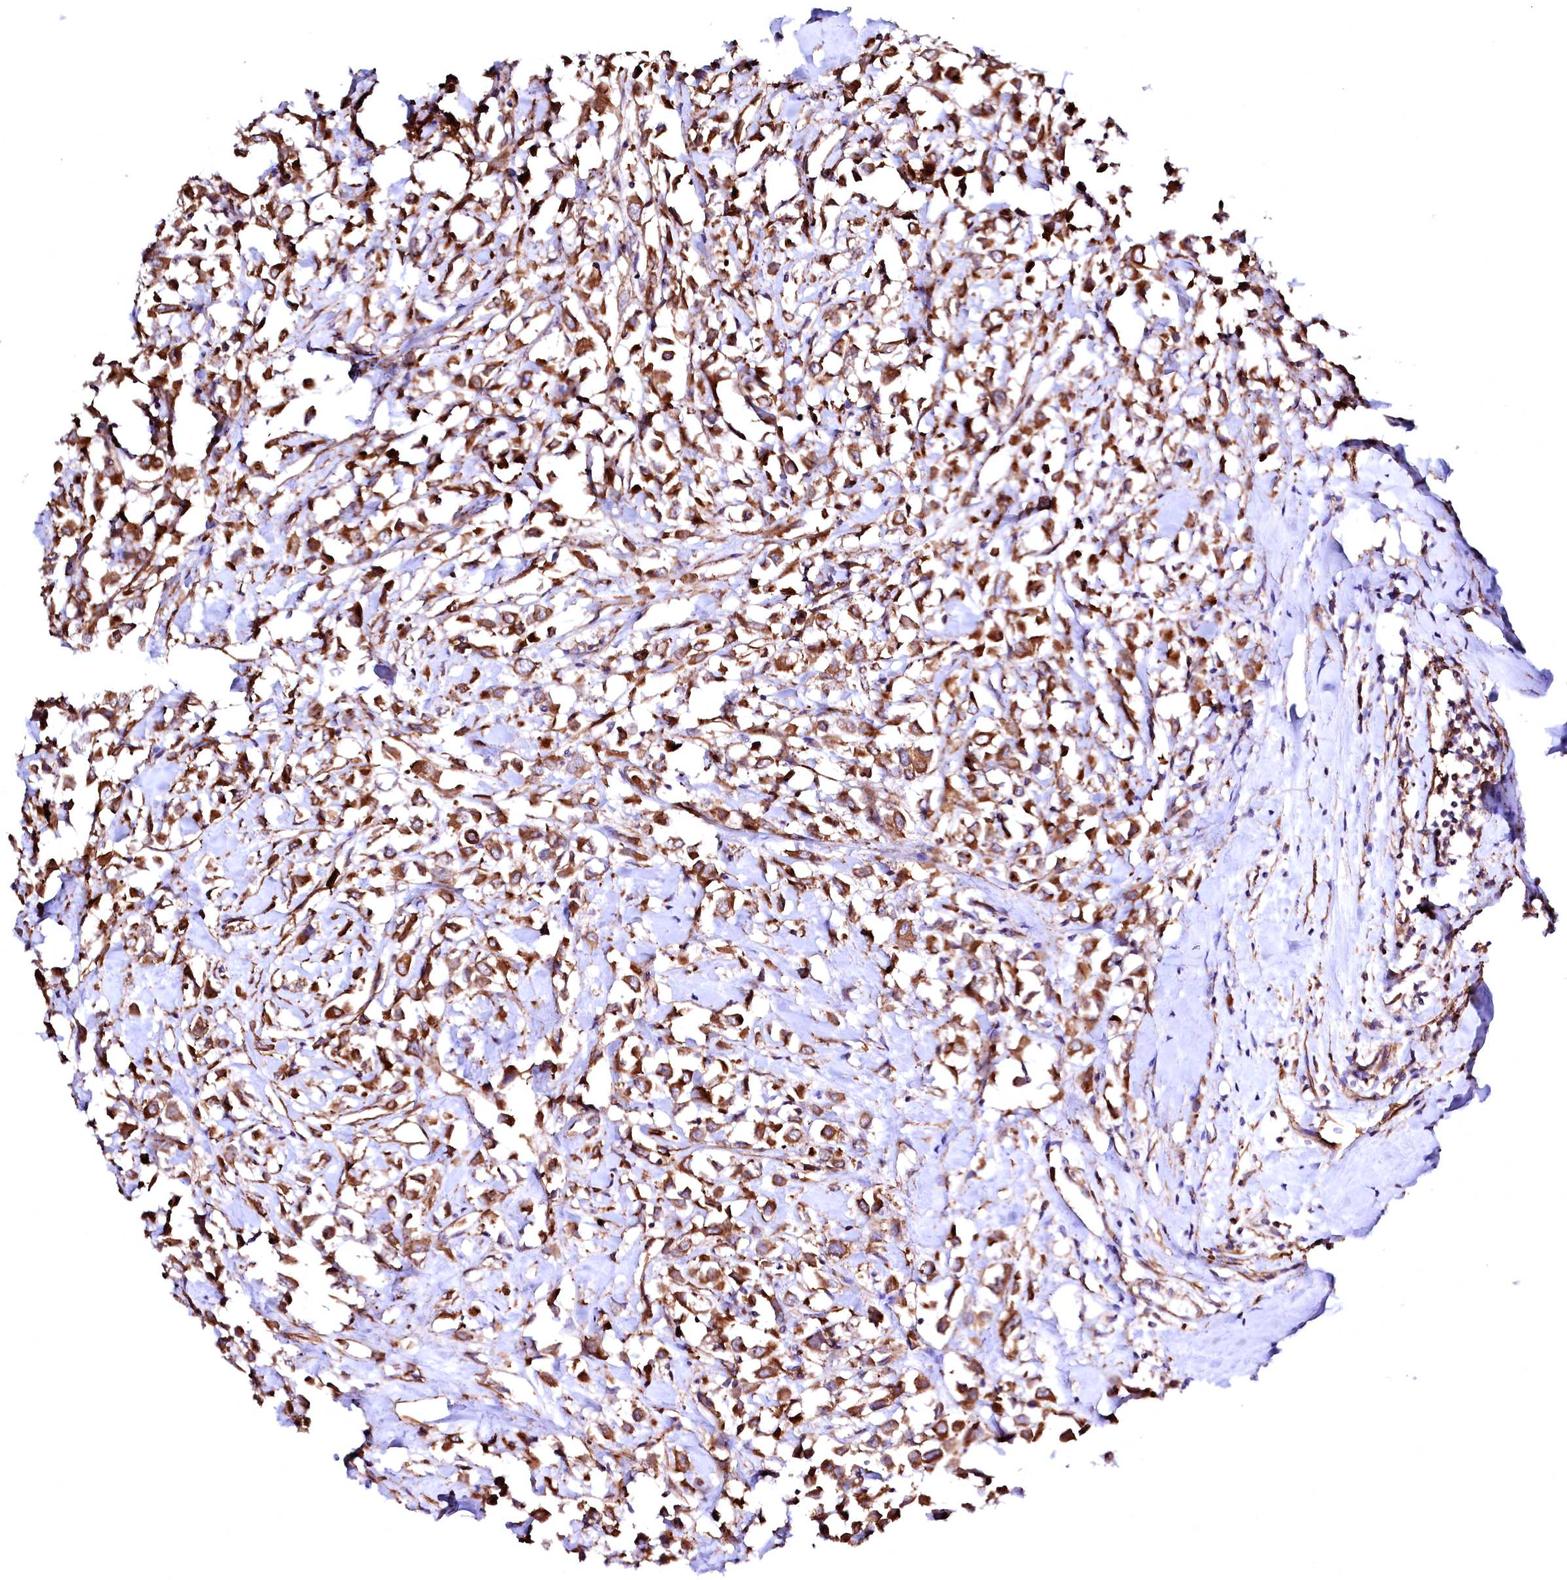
{"staining": {"intensity": "strong", "quantity": ">75%", "location": "cytoplasmic/membranous"}, "tissue": "breast cancer", "cell_type": "Tumor cells", "image_type": "cancer", "snomed": [{"axis": "morphology", "description": "Duct carcinoma"}, {"axis": "topography", "description": "Breast"}], "caption": "The histopathology image exhibits staining of breast cancer, revealing strong cytoplasmic/membranous protein positivity (brown color) within tumor cells.", "gene": "GPR176", "patient": {"sex": "female", "age": 87}}